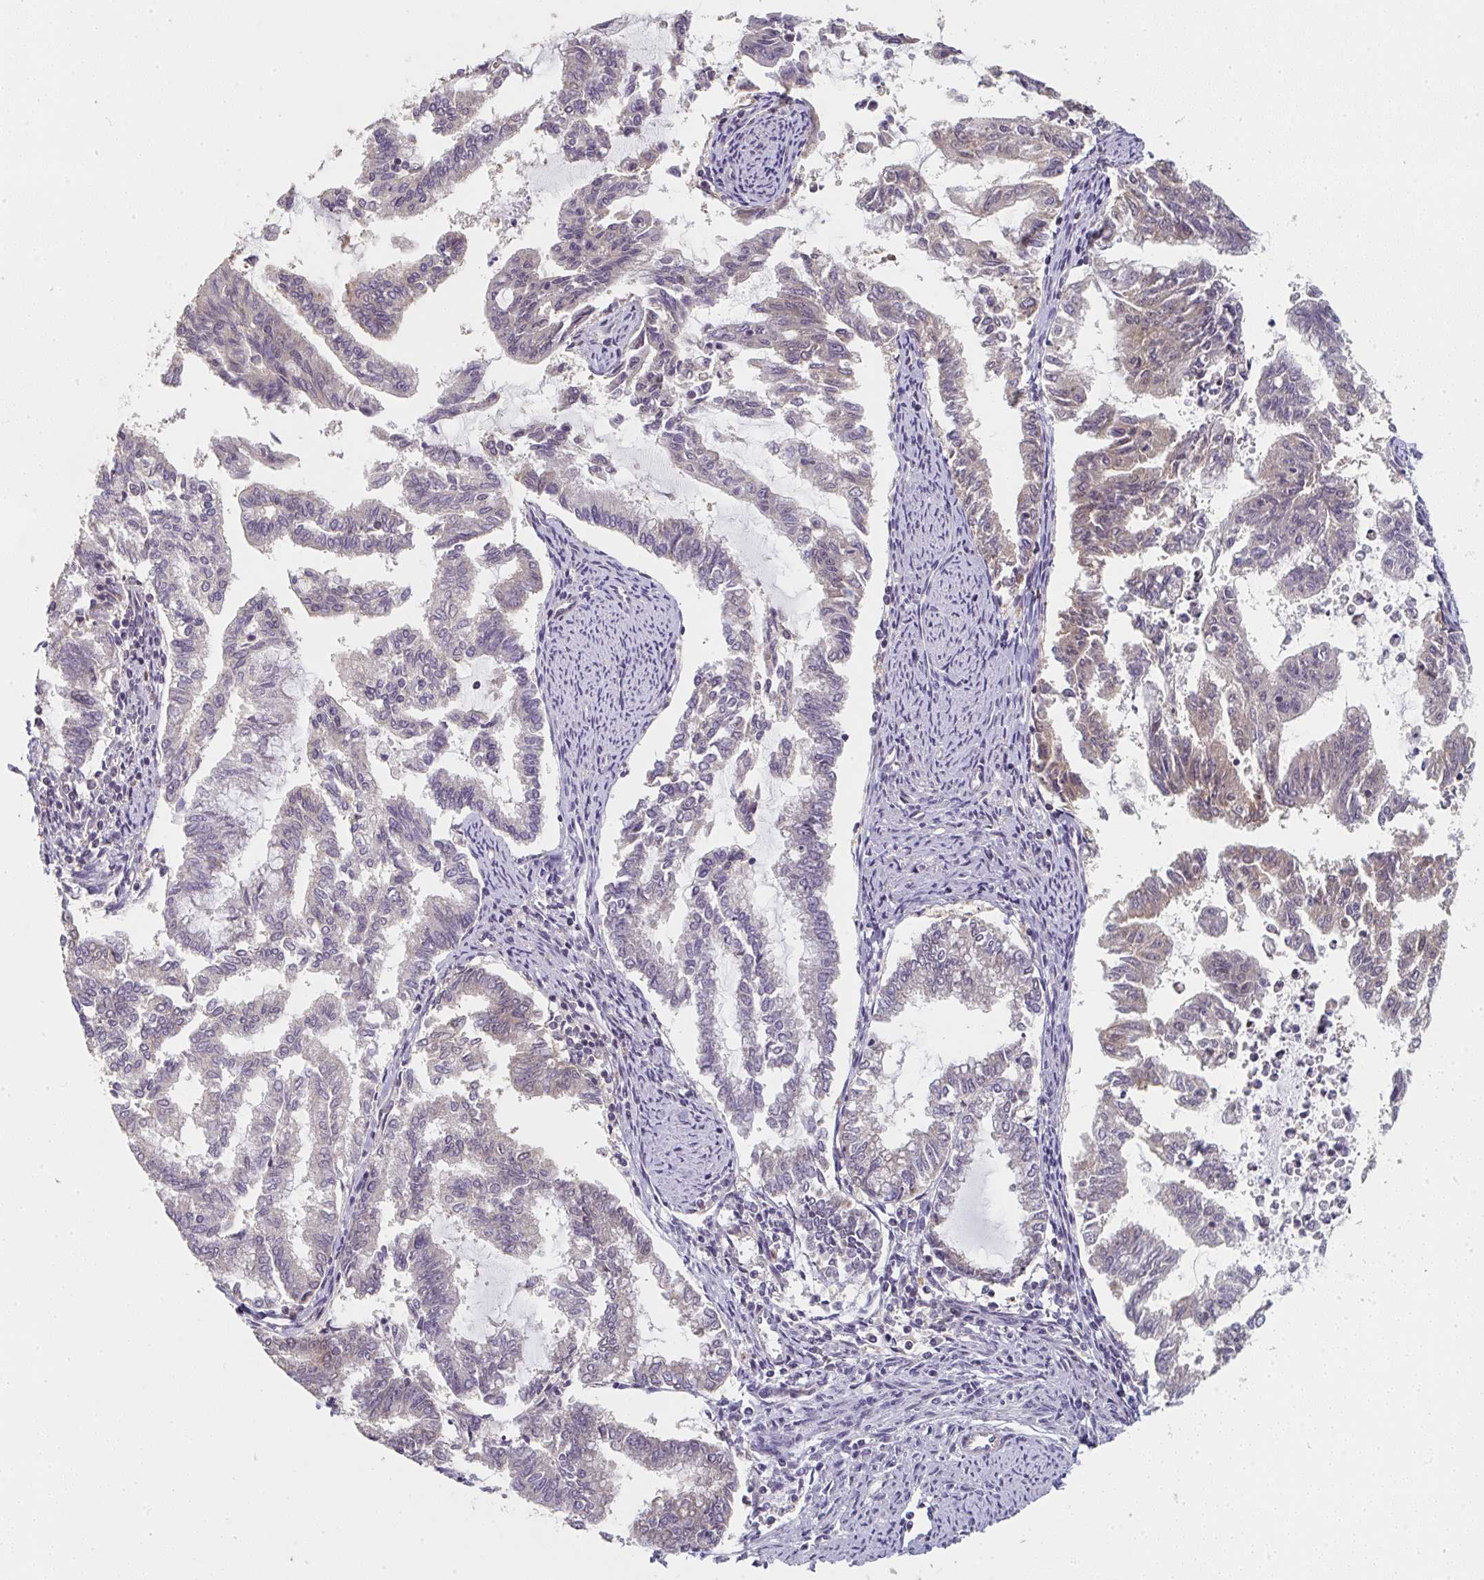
{"staining": {"intensity": "weak", "quantity": "<25%", "location": "cytoplasmic/membranous"}, "tissue": "endometrial cancer", "cell_type": "Tumor cells", "image_type": "cancer", "snomed": [{"axis": "morphology", "description": "Adenocarcinoma, NOS"}, {"axis": "topography", "description": "Endometrium"}], "caption": "Immunohistochemistry micrograph of neoplastic tissue: endometrial cancer (adenocarcinoma) stained with DAB (3,3'-diaminobenzidine) exhibits no significant protein positivity in tumor cells. (Stains: DAB immunohistochemistry with hematoxylin counter stain, Microscopy: brightfield microscopy at high magnification).", "gene": "RANGRF", "patient": {"sex": "female", "age": 79}}